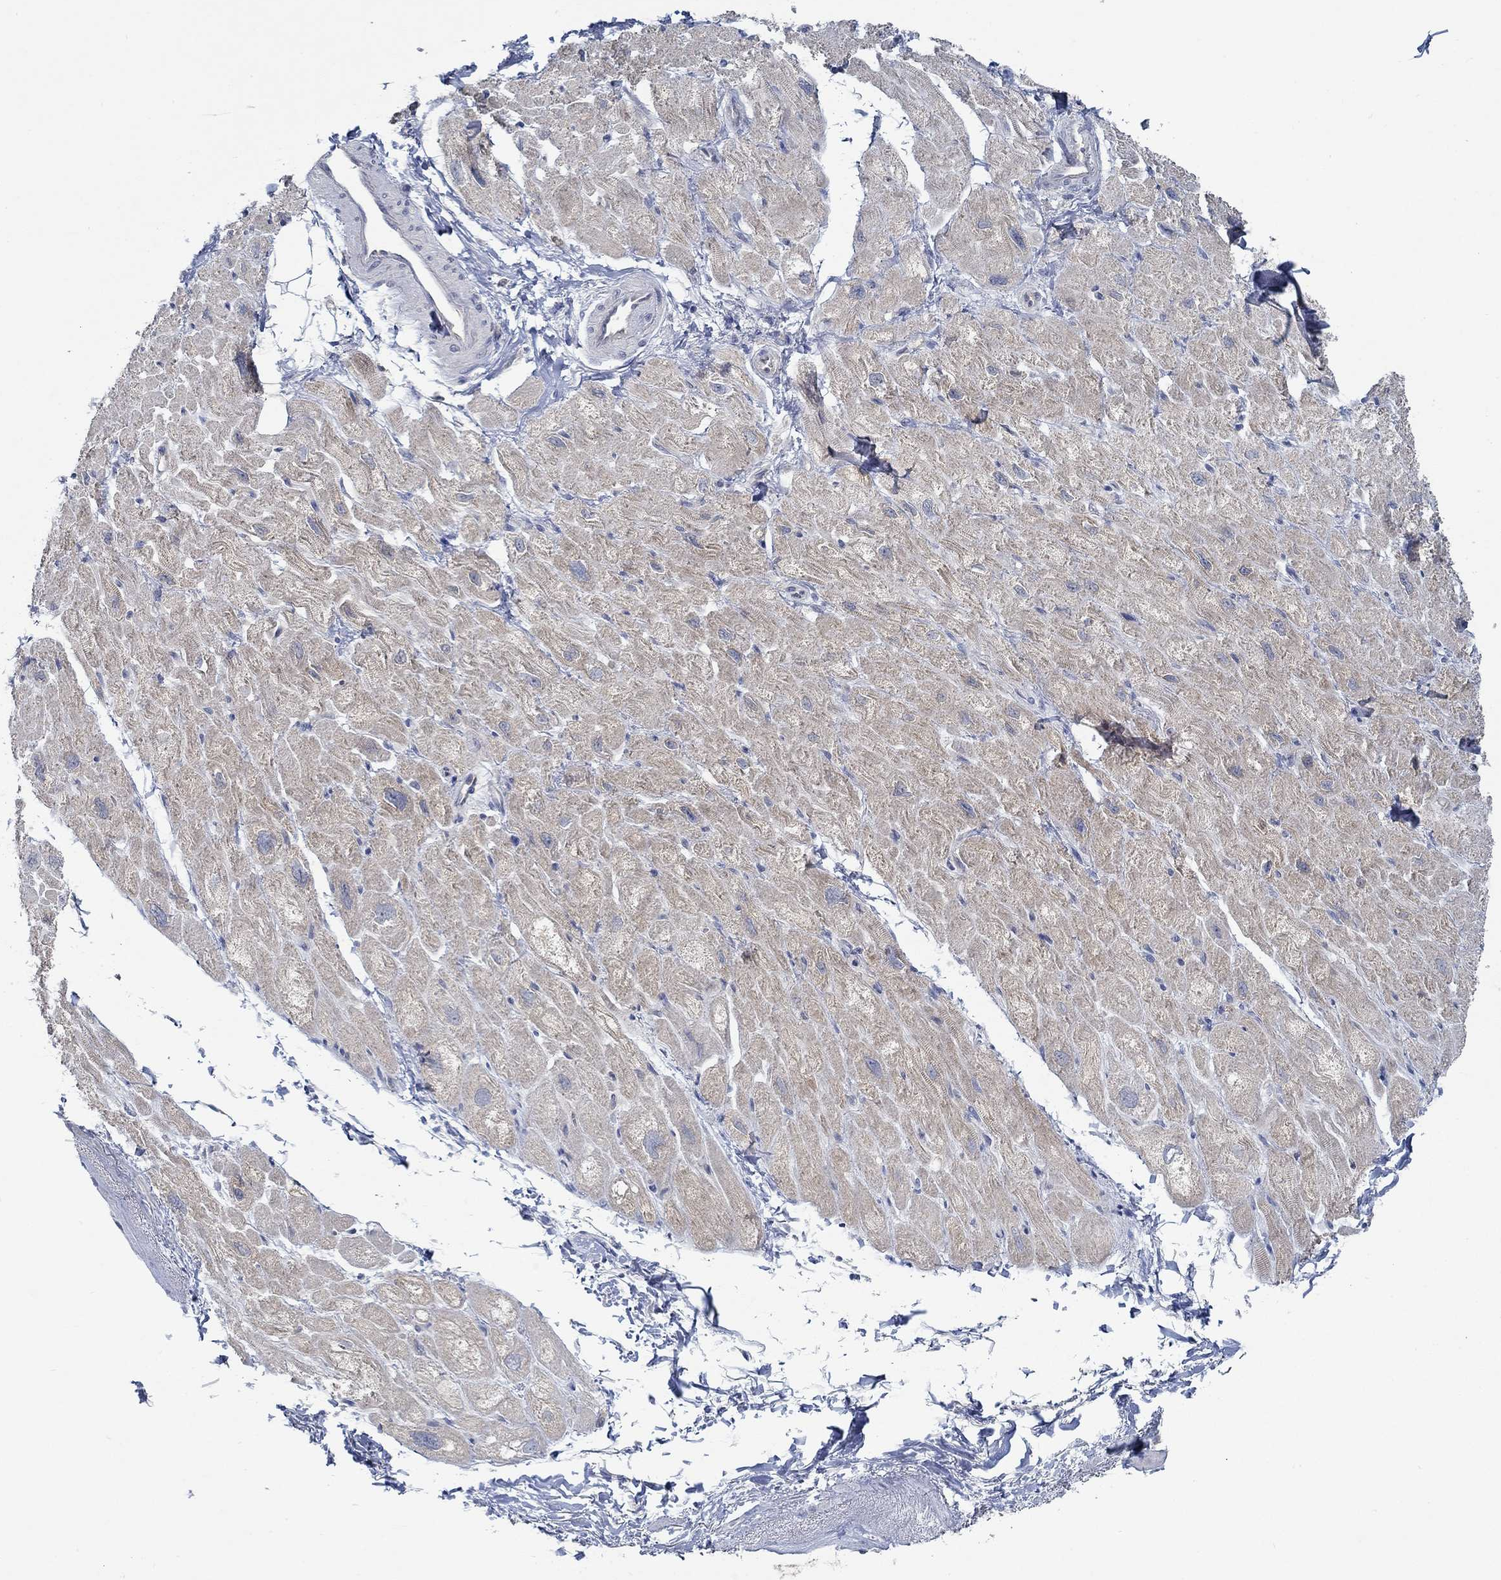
{"staining": {"intensity": "negative", "quantity": "none", "location": "none"}, "tissue": "heart muscle", "cell_type": "Cardiomyocytes", "image_type": "normal", "snomed": [{"axis": "morphology", "description": "Normal tissue, NOS"}, {"axis": "topography", "description": "Heart"}], "caption": "DAB immunohistochemical staining of normal human heart muscle exhibits no significant staining in cardiomyocytes. (IHC, brightfield microscopy, high magnification).", "gene": "MTHFR", "patient": {"sex": "male", "age": 66}}